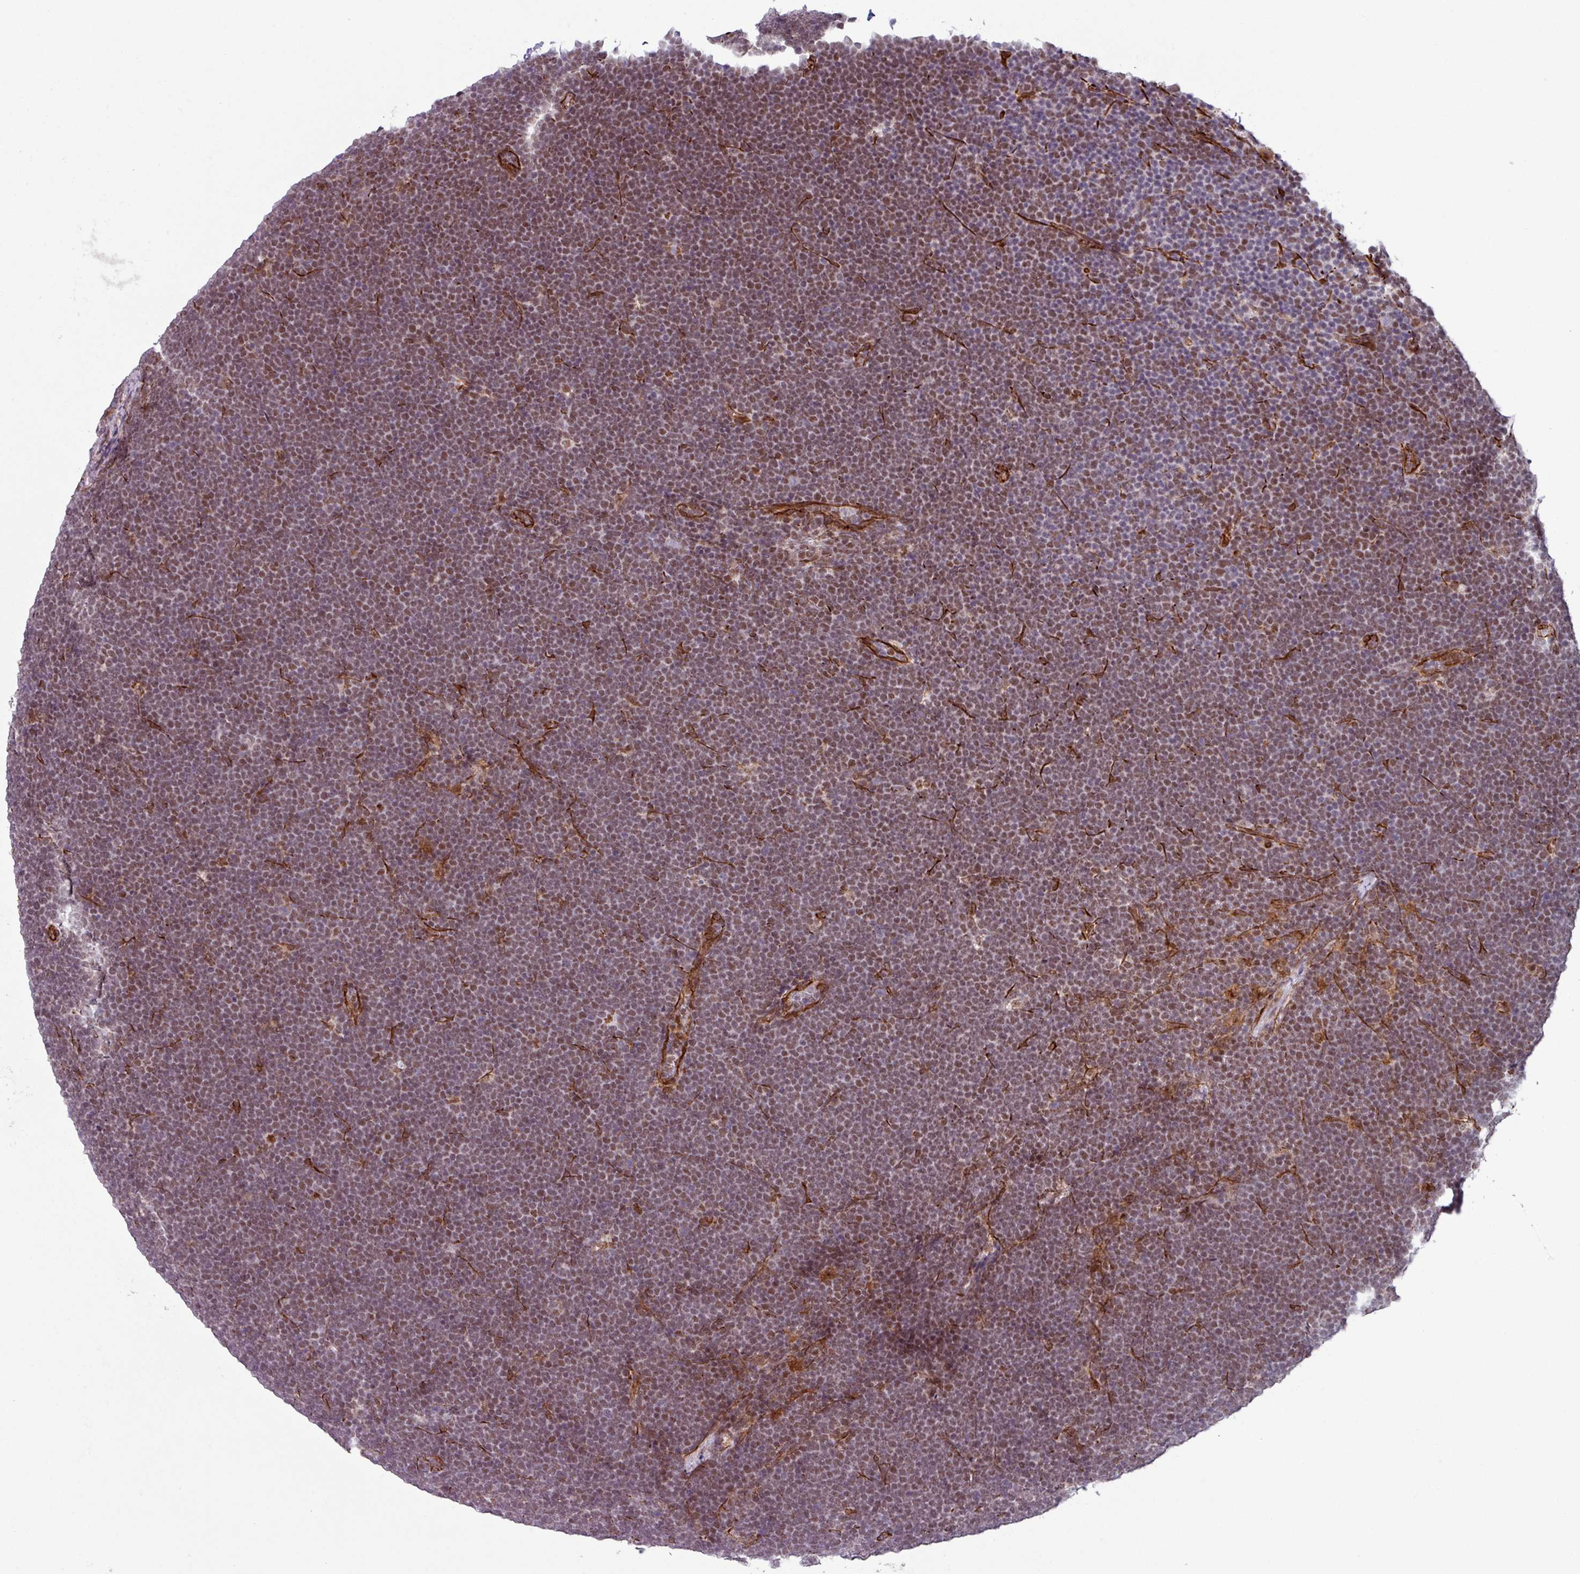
{"staining": {"intensity": "moderate", "quantity": ">75%", "location": "nuclear"}, "tissue": "lymphoma", "cell_type": "Tumor cells", "image_type": "cancer", "snomed": [{"axis": "morphology", "description": "Malignant lymphoma, non-Hodgkin's type, High grade"}, {"axis": "topography", "description": "Lymph node"}], "caption": "This is an image of immunohistochemistry staining of lymphoma, which shows moderate staining in the nuclear of tumor cells.", "gene": "CHD3", "patient": {"sex": "male", "age": 13}}